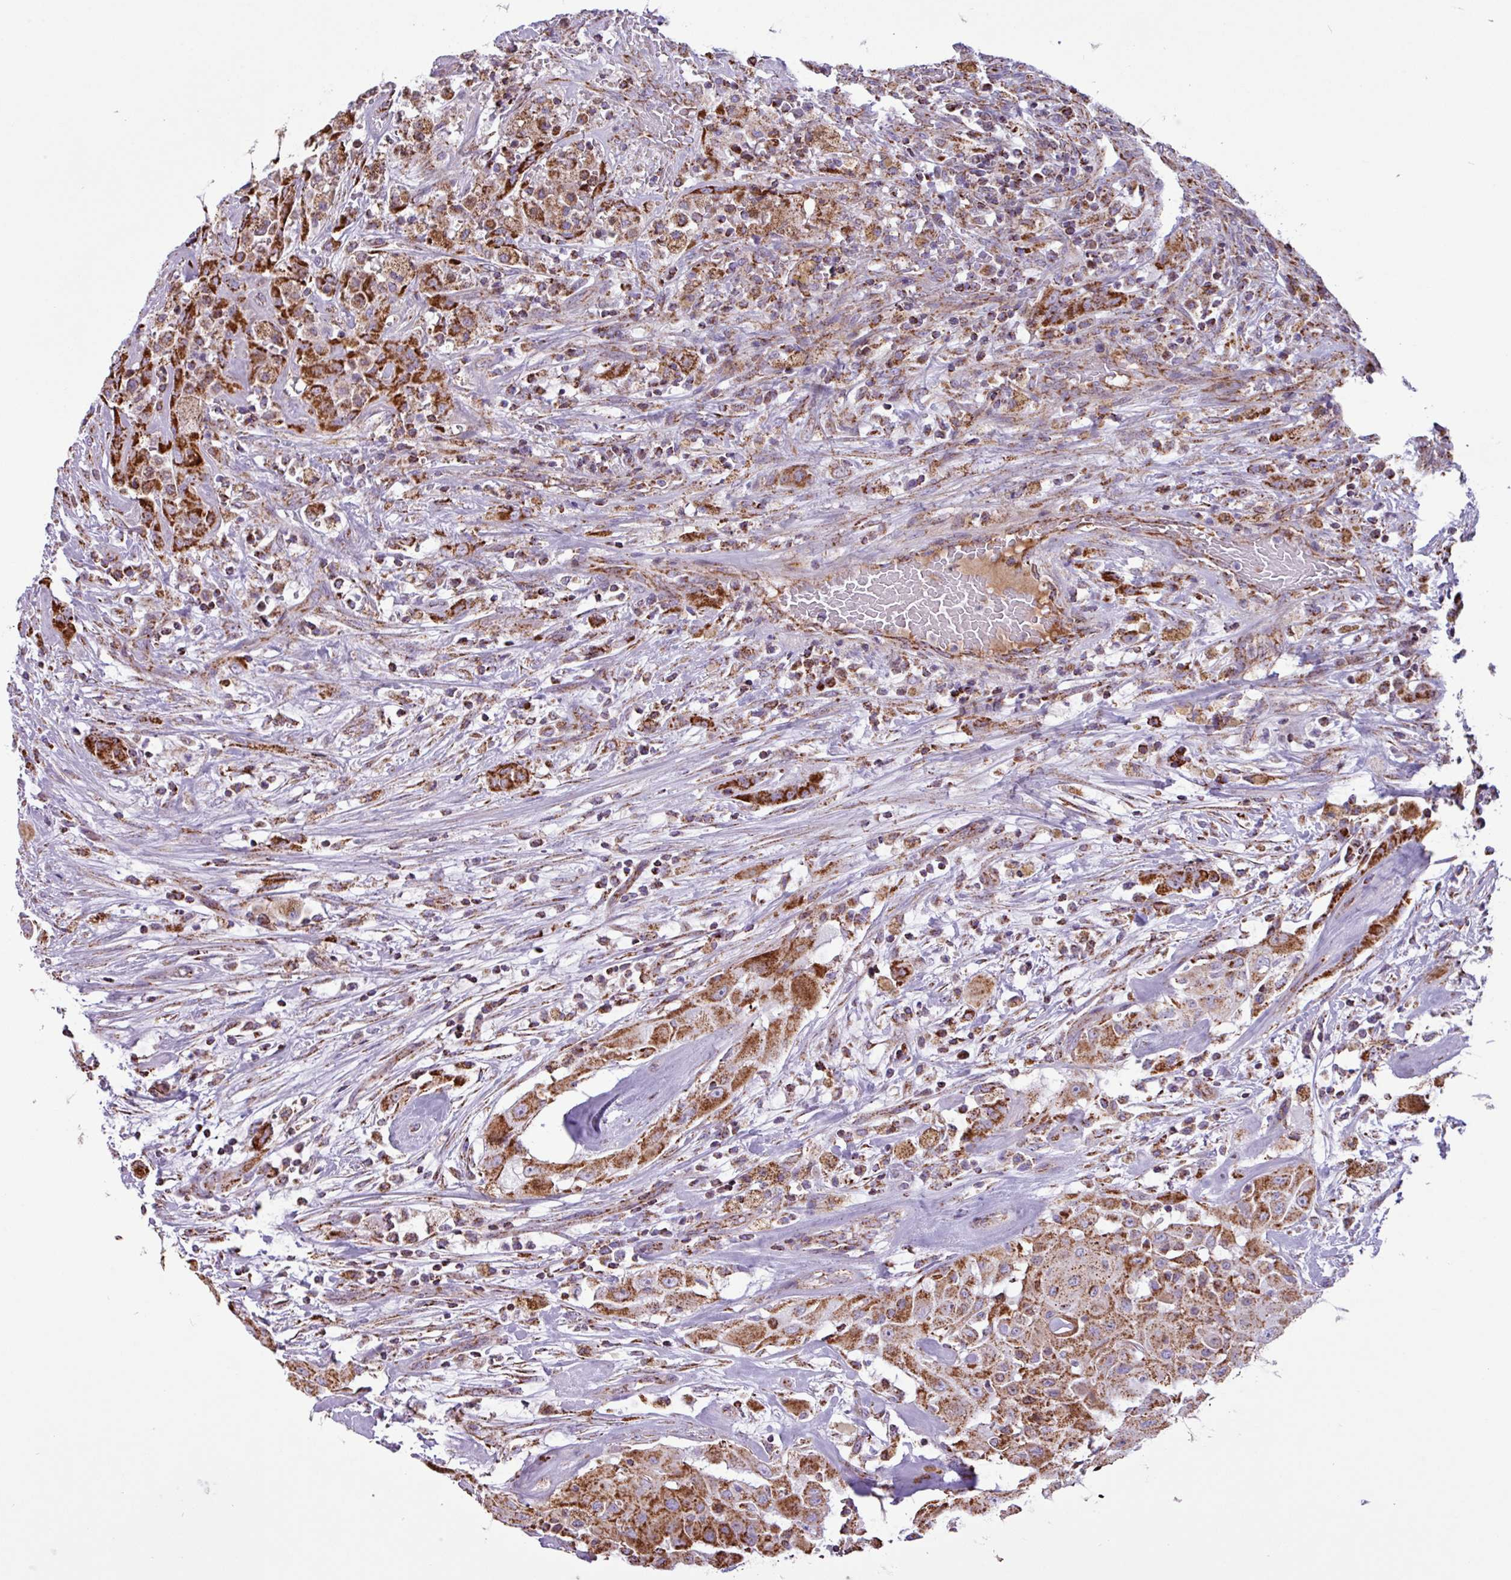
{"staining": {"intensity": "moderate", "quantity": ">75%", "location": "cytoplasmic/membranous"}, "tissue": "thyroid cancer", "cell_type": "Tumor cells", "image_type": "cancer", "snomed": [{"axis": "morphology", "description": "Papillary adenocarcinoma, NOS"}, {"axis": "topography", "description": "Thyroid gland"}], "caption": "Immunohistochemistry (DAB) staining of thyroid cancer (papillary adenocarcinoma) reveals moderate cytoplasmic/membranous protein positivity in about >75% of tumor cells. The protein of interest is shown in brown color, while the nuclei are stained blue.", "gene": "RTL3", "patient": {"sex": "female", "age": 59}}